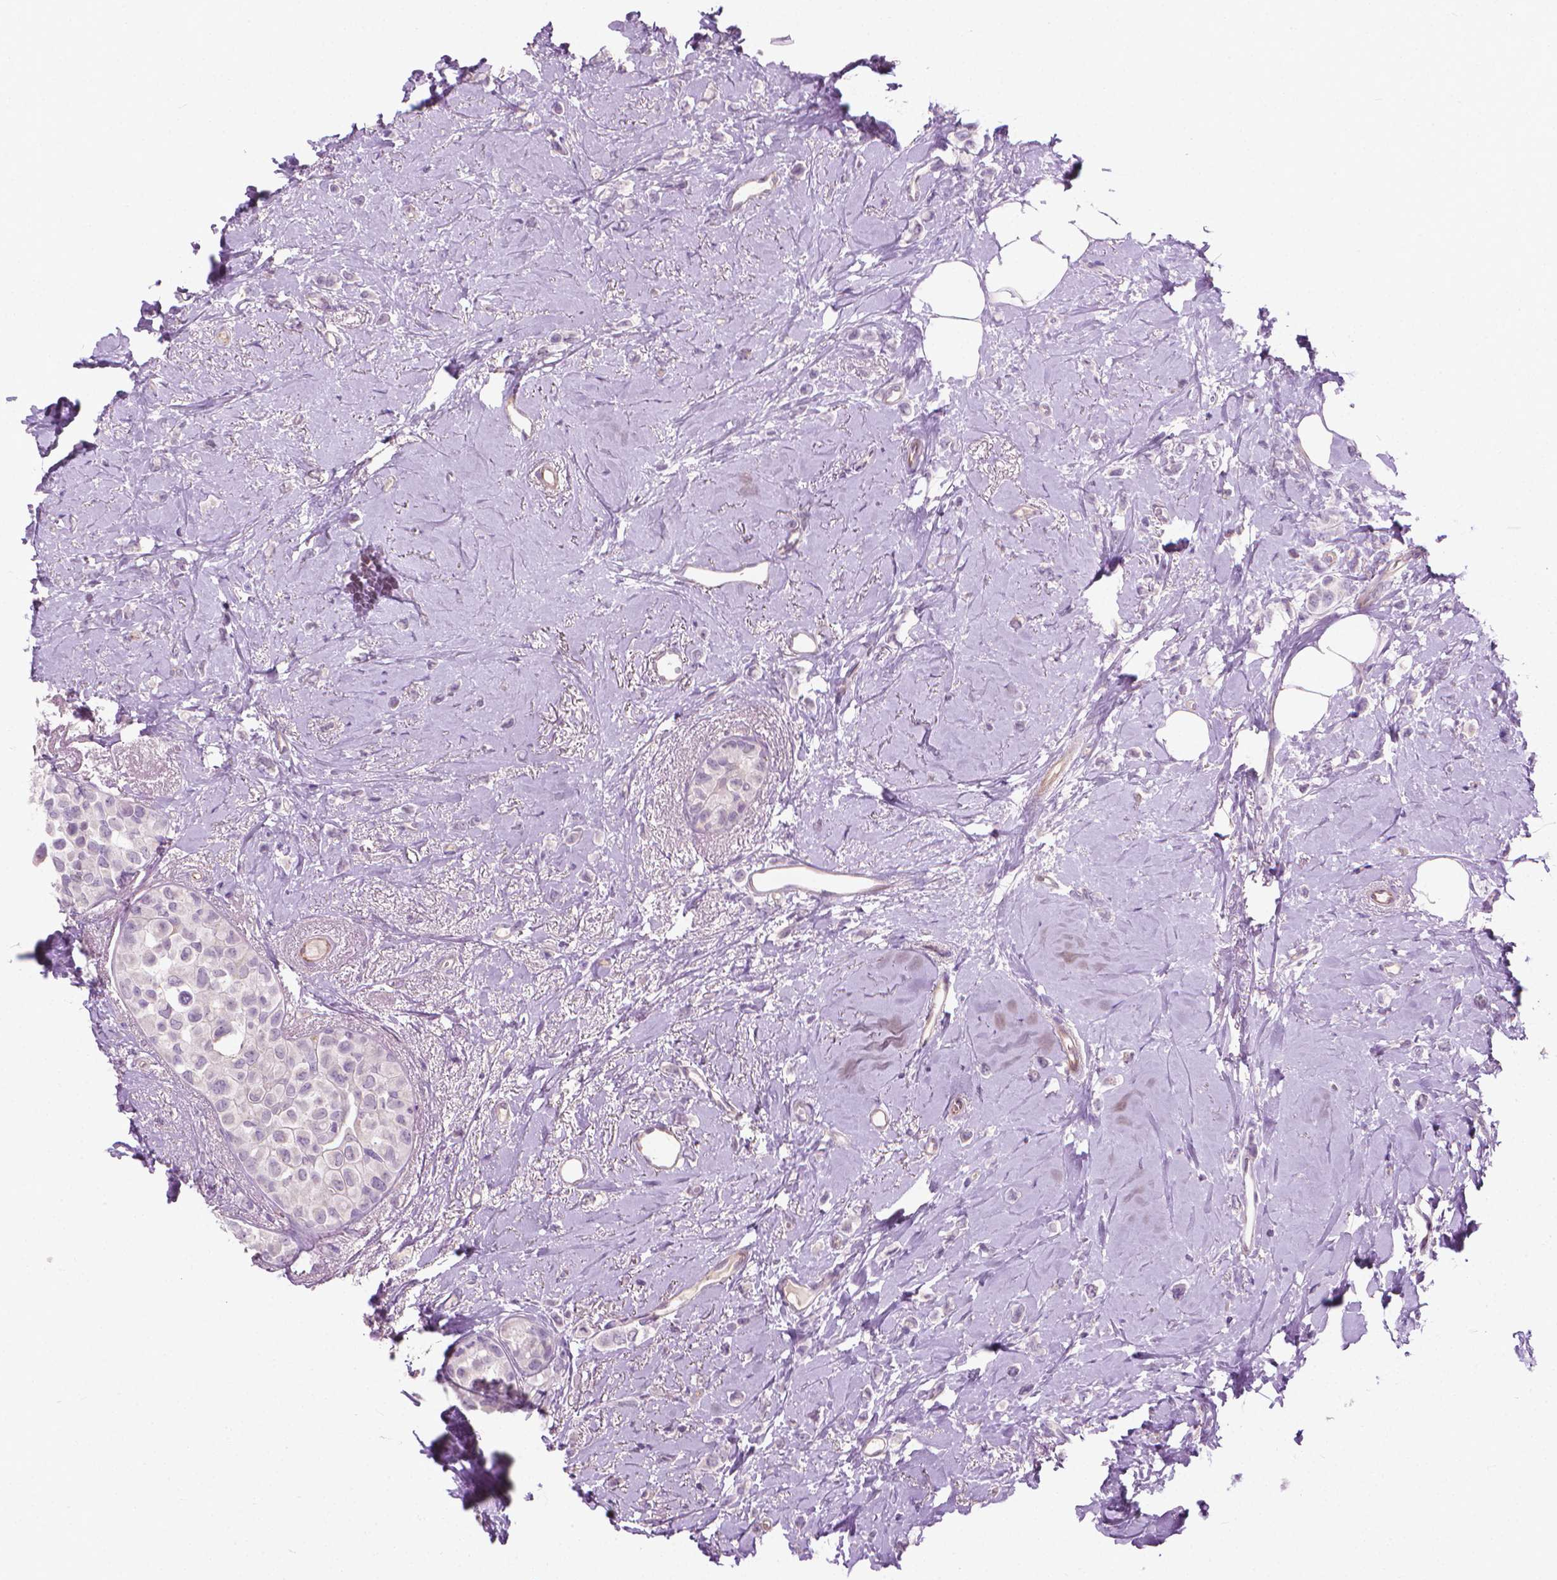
{"staining": {"intensity": "negative", "quantity": "none", "location": "none"}, "tissue": "breast cancer", "cell_type": "Tumor cells", "image_type": "cancer", "snomed": [{"axis": "morphology", "description": "Lobular carcinoma"}, {"axis": "topography", "description": "Breast"}], "caption": "Tumor cells show no significant protein expression in breast cancer (lobular carcinoma).", "gene": "KRT73", "patient": {"sex": "female", "age": 66}}